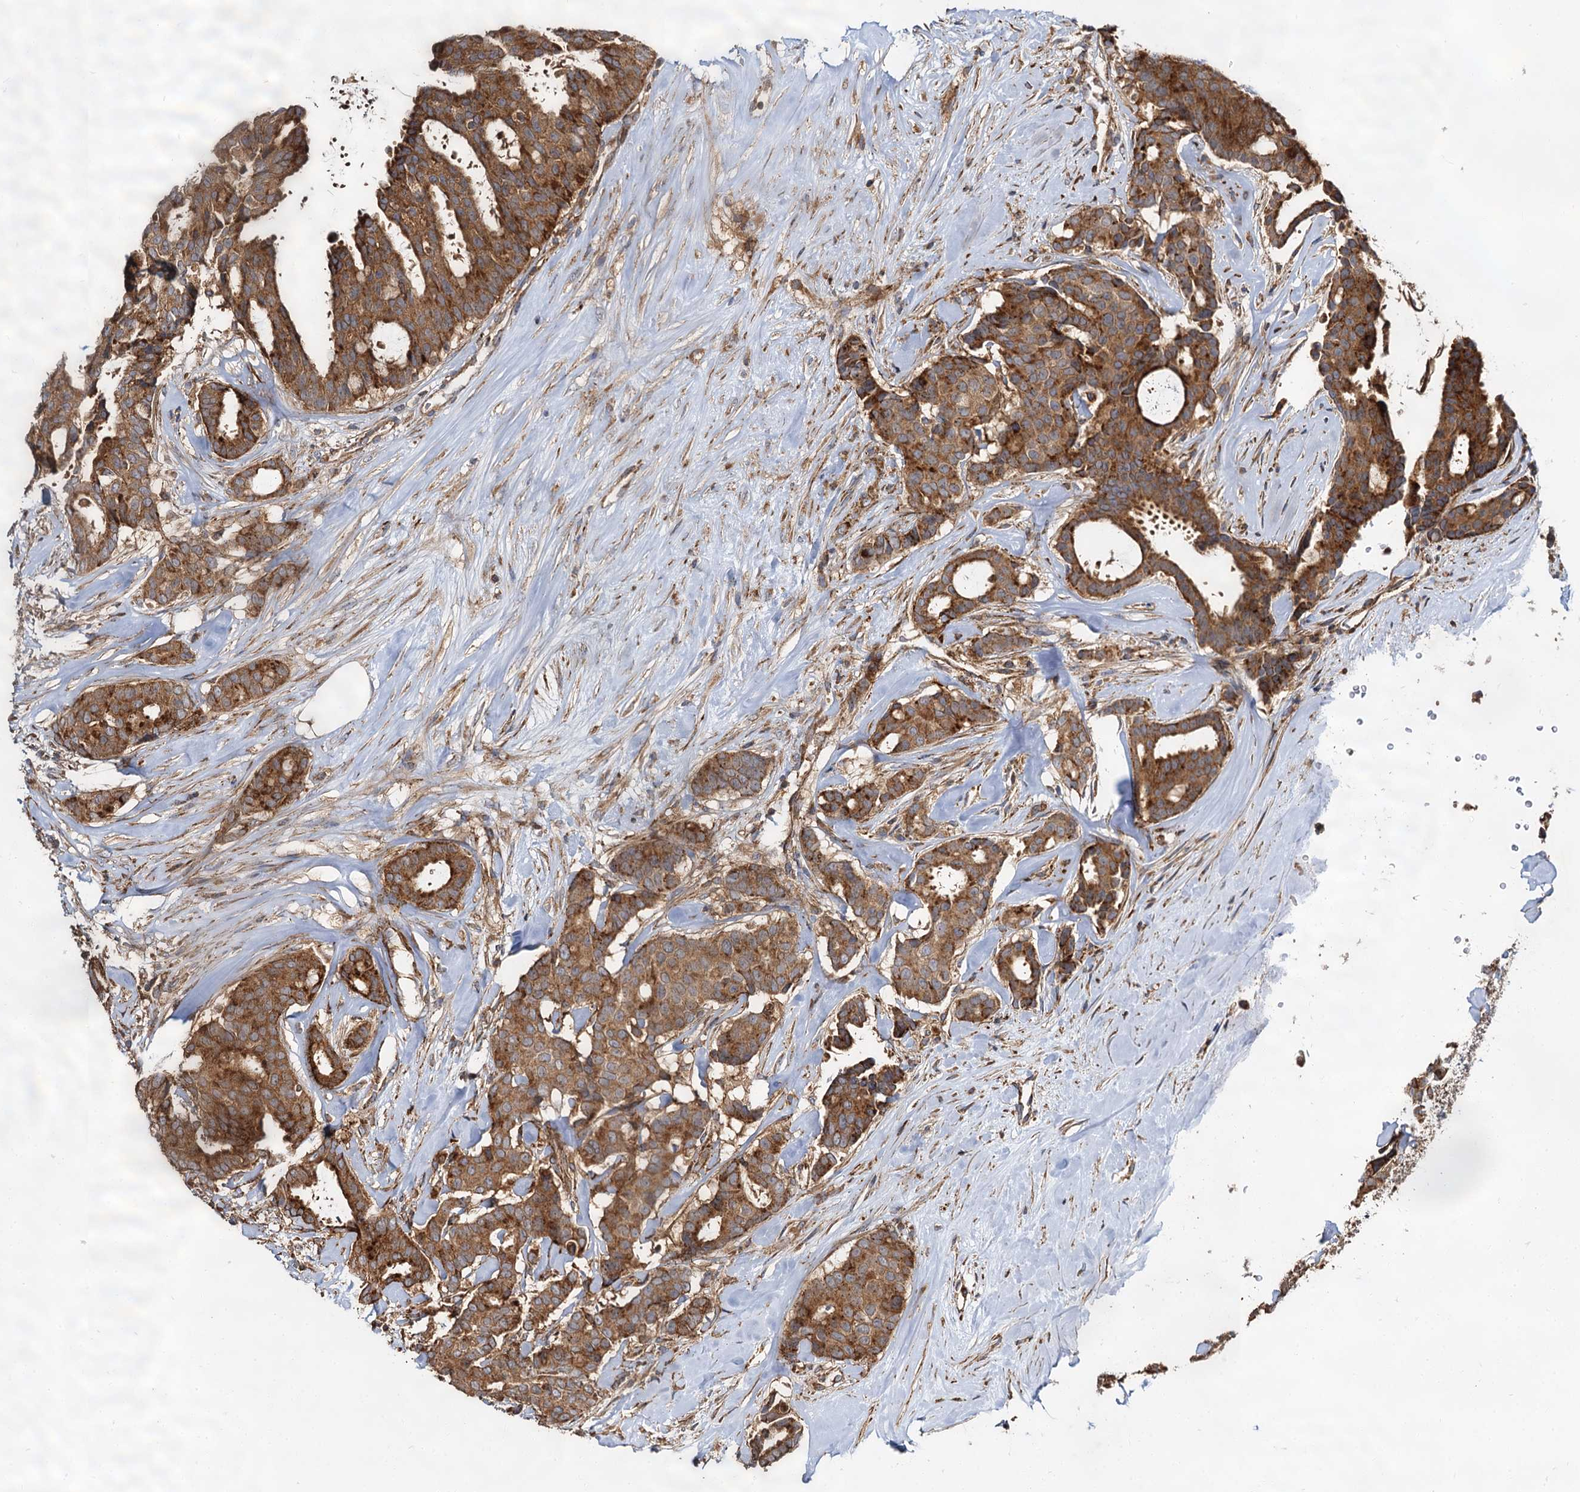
{"staining": {"intensity": "strong", "quantity": ">75%", "location": "cytoplasmic/membranous"}, "tissue": "breast cancer", "cell_type": "Tumor cells", "image_type": "cancer", "snomed": [{"axis": "morphology", "description": "Duct carcinoma"}, {"axis": "topography", "description": "Breast"}], "caption": "Intraductal carcinoma (breast) stained for a protein (brown) demonstrates strong cytoplasmic/membranous positive staining in approximately >75% of tumor cells.", "gene": "WDR73", "patient": {"sex": "female", "age": 75}}